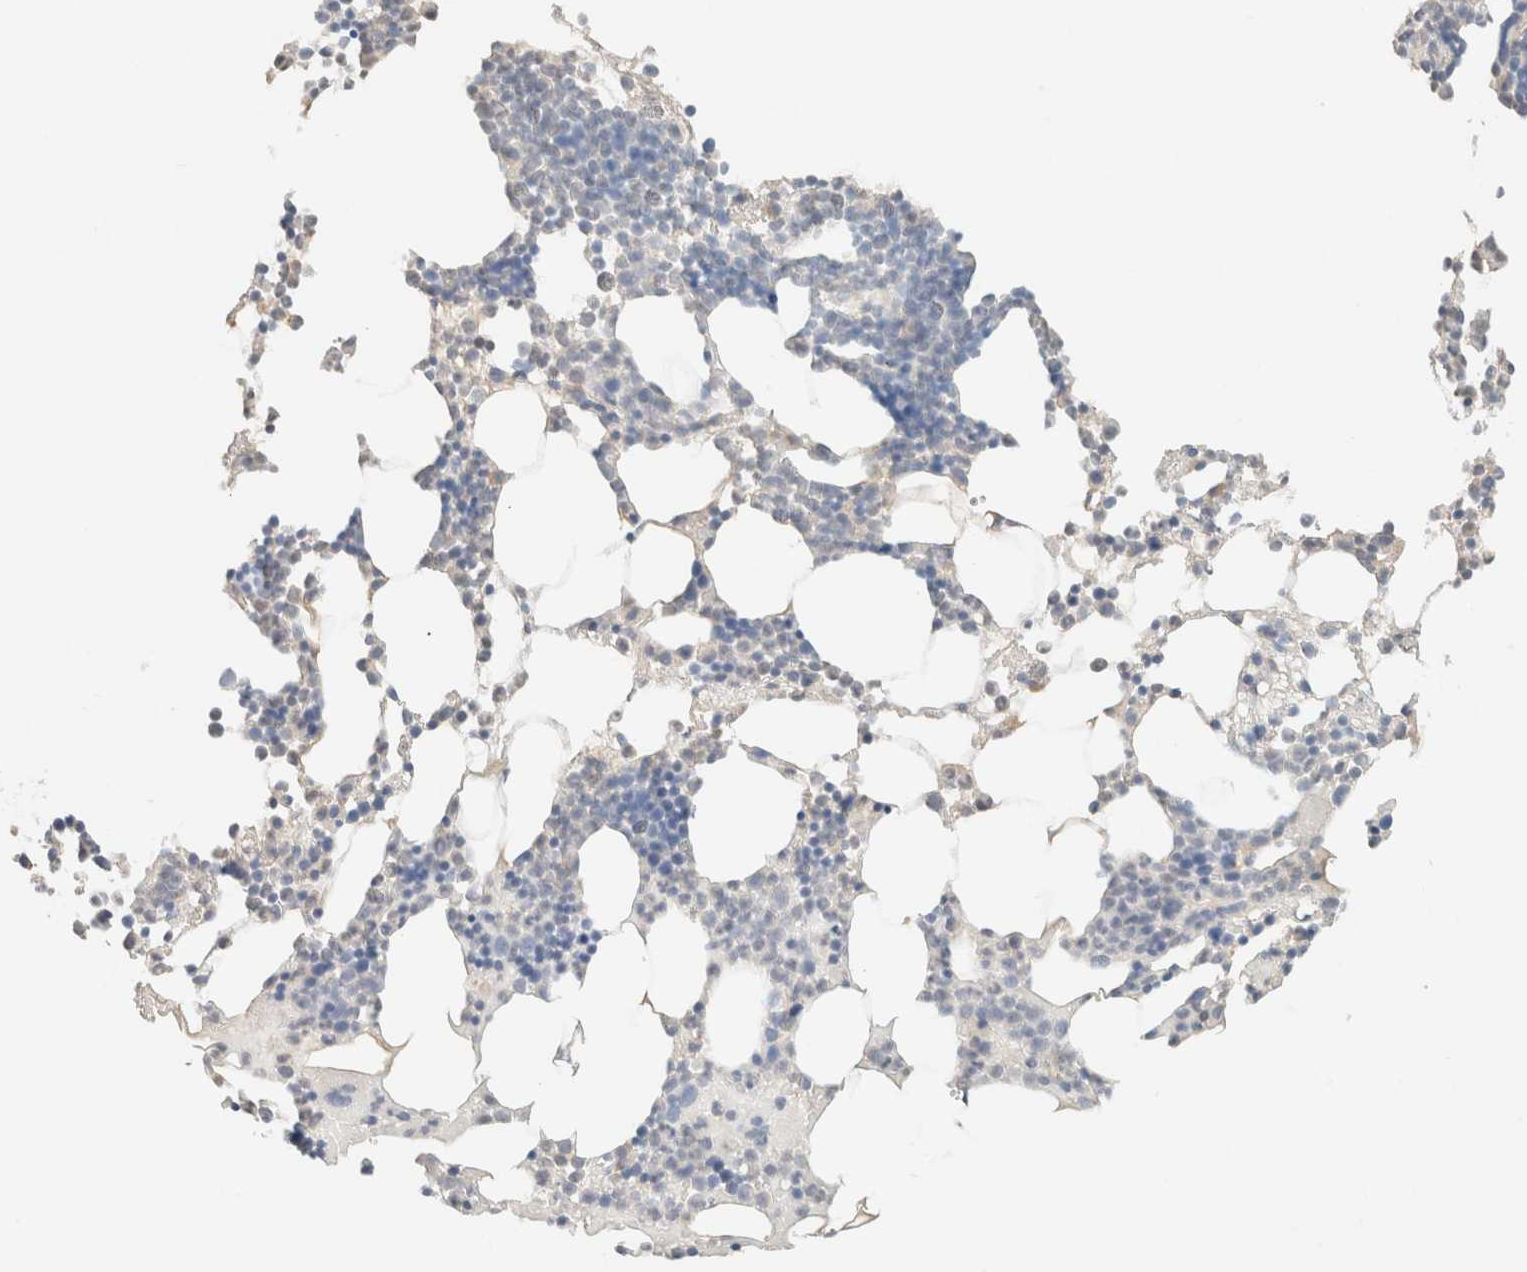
{"staining": {"intensity": "negative", "quantity": "none", "location": "none"}, "tissue": "bone marrow", "cell_type": "Hematopoietic cells", "image_type": "normal", "snomed": [{"axis": "morphology", "description": "Normal tissue, NOS"}, {"axis": "morphology", "description": "Inflammation, NOS"}, {"axis": "topography", "description": "Bone marrow"}], "caption": "There is no significant positivity in hematopoietic cells of bone marrow. (DAB (3,3'-diaminobenzidine) immunohistochemistry (IHC) with hematoxylin counter stain).", "gene": "CPA1", "patient": {"sex": "male", "age": 68}}